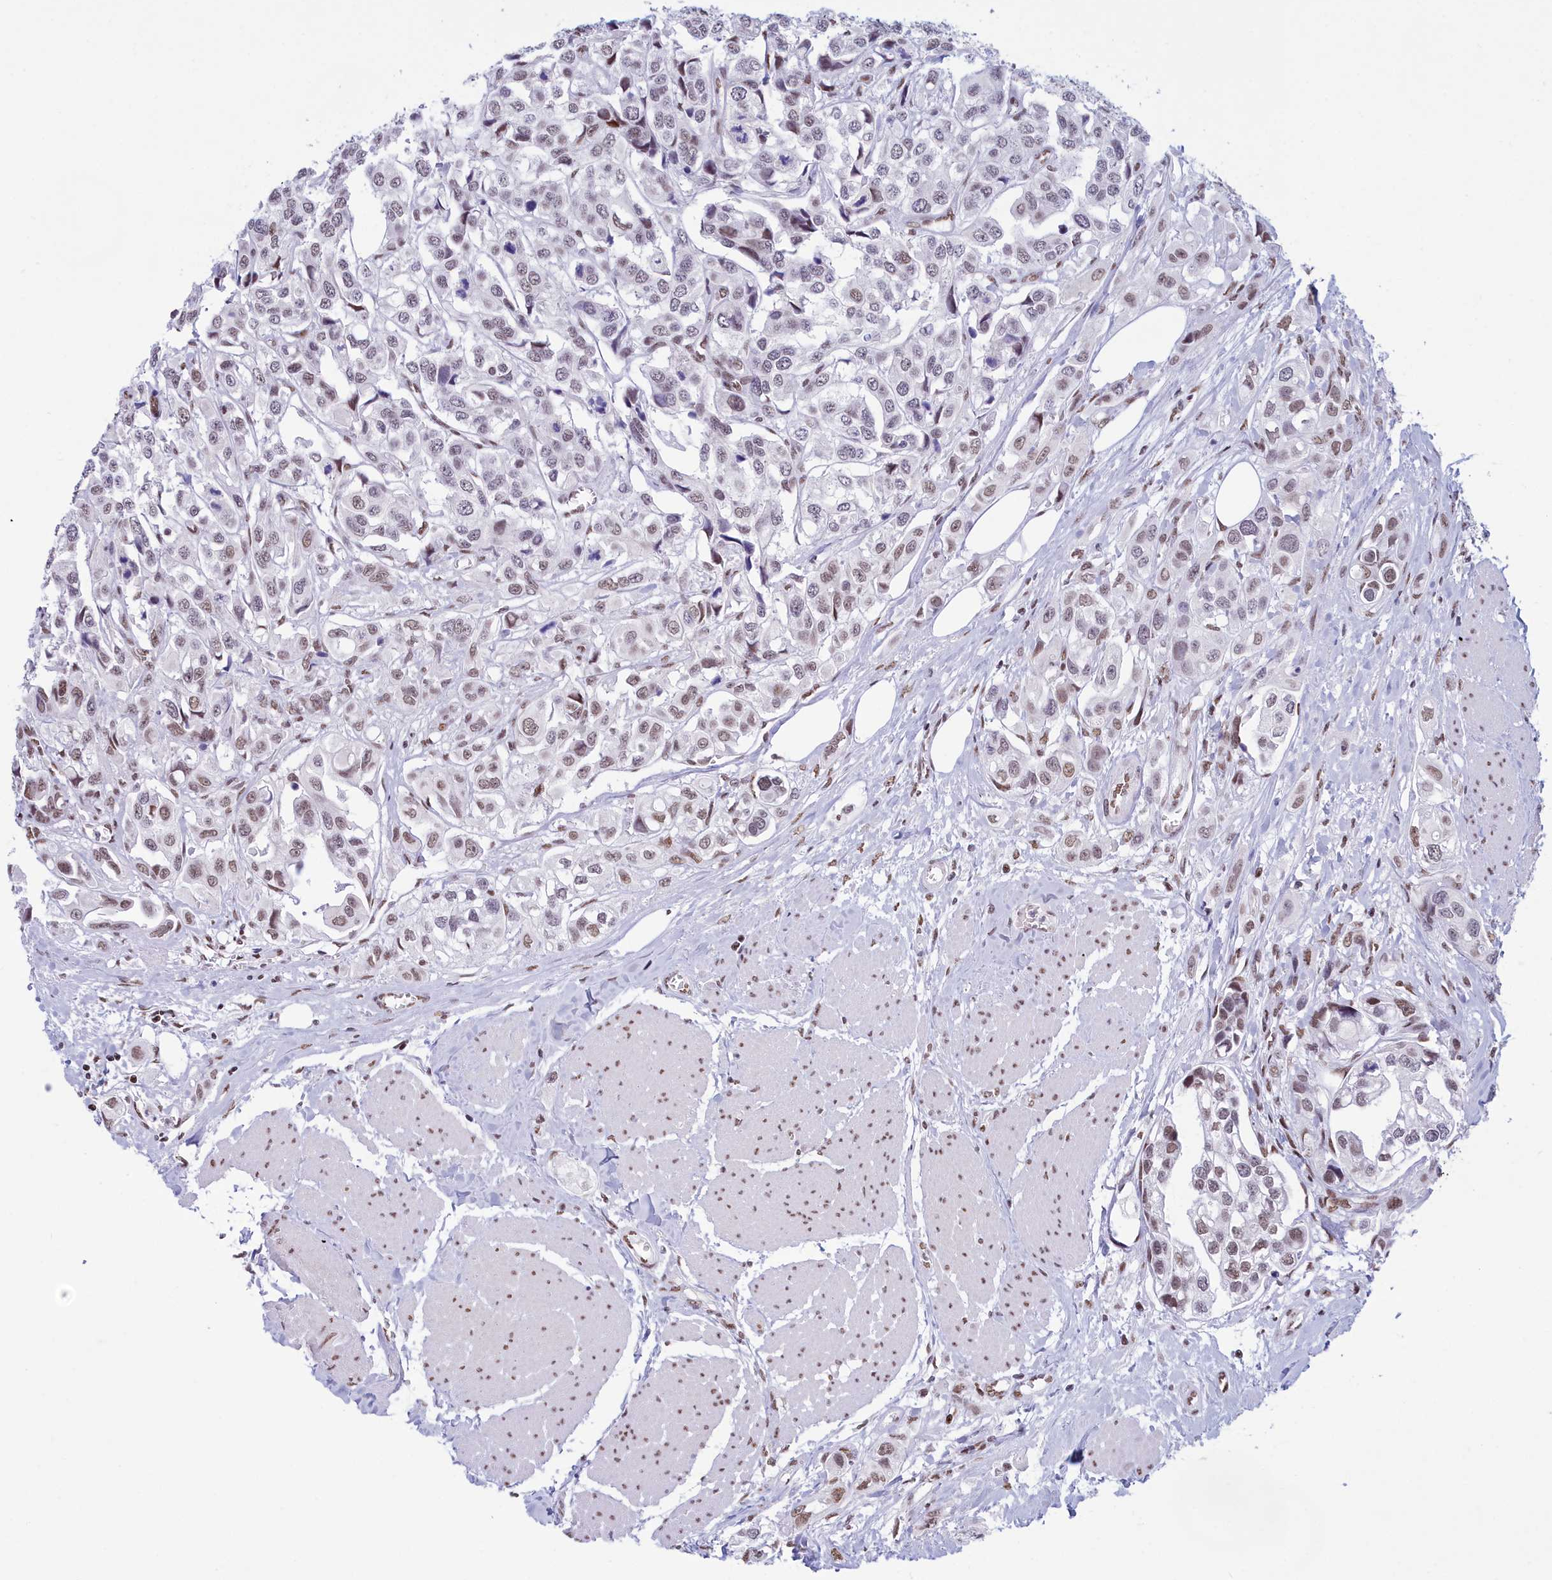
{"staining": {"intensity": "moderate", "quantity": ">75%", "location": "nuclear"}, "tissue": "urothelial cancer", "cell_type": "Tumor cells", "image_type": "cancer", "snomed": [{"axis": "morphology", "description": "Urothelial carcinoma, High grade"}, {"axis": "topography", "description": "Urinary bladder"}], "caption": "Immunohistochemical staining of human urothelial cancer demonstrates moderate nuclear protein expression in about >75% of tumor cells.", "gene": "CDC26", "patient": {"sex": "male", "age": 67}}